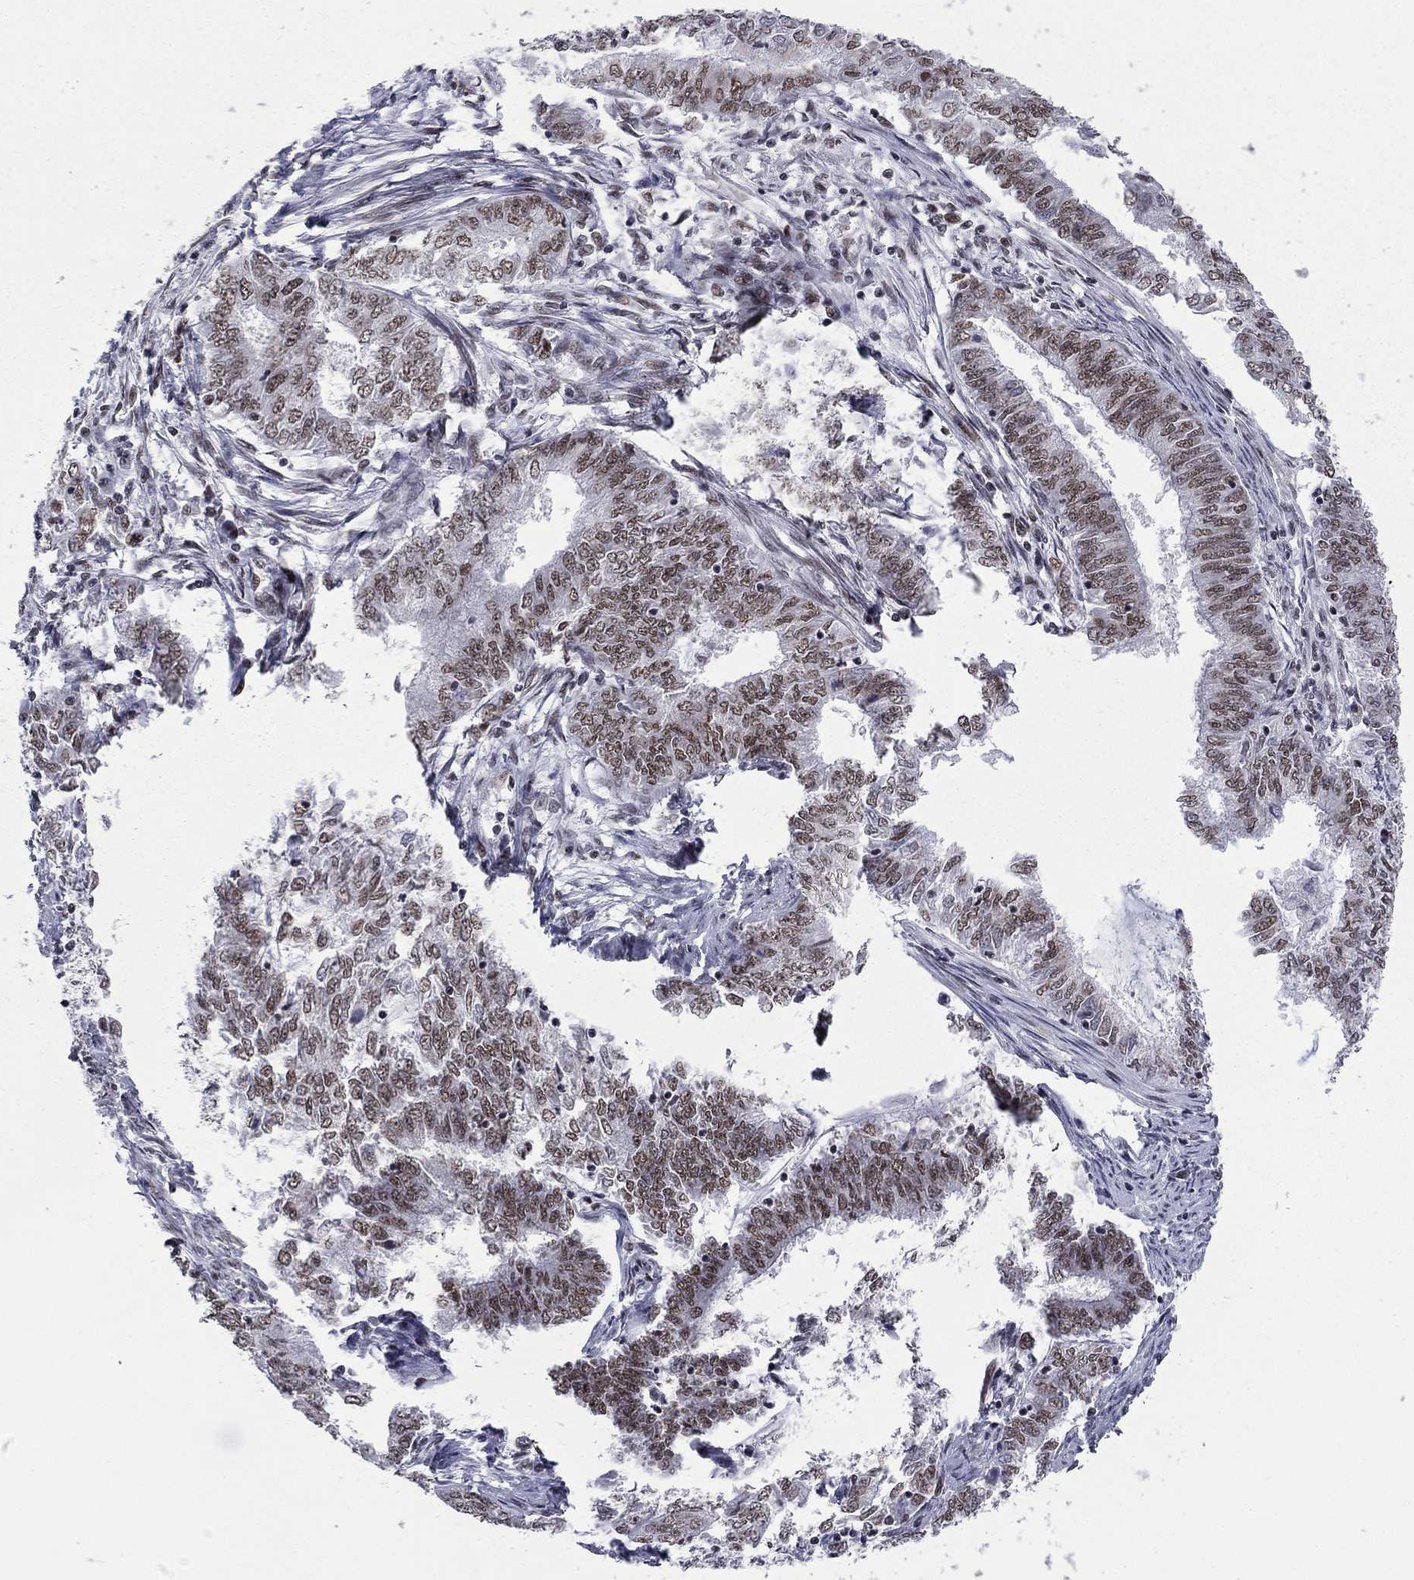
{"staining": {"intensity": "weak", "quantity": ">75%", "location": "nuclear"}, "tissue": "endometrial cancer", "cell_type": "Tumor cells", "image_type": "cancer", "snomed": [{"axis": "morphology", "description": "Adenocarcinoma, NOS"}, {"axis": "topography", "description": "Endometrium"}], "caption": "A low amount of weak nuclear staining is present in about >75% of tumor cells in adenocarcinoma (endometrial) tissue. Using DAB (3,3'-diaminobenzidine) (brown) and hematoxylin (blue) stains, captured at high magnification using brightfield microscopy.", "gene": "ETV5", "patient": {"sex": "female", "age": 62}}